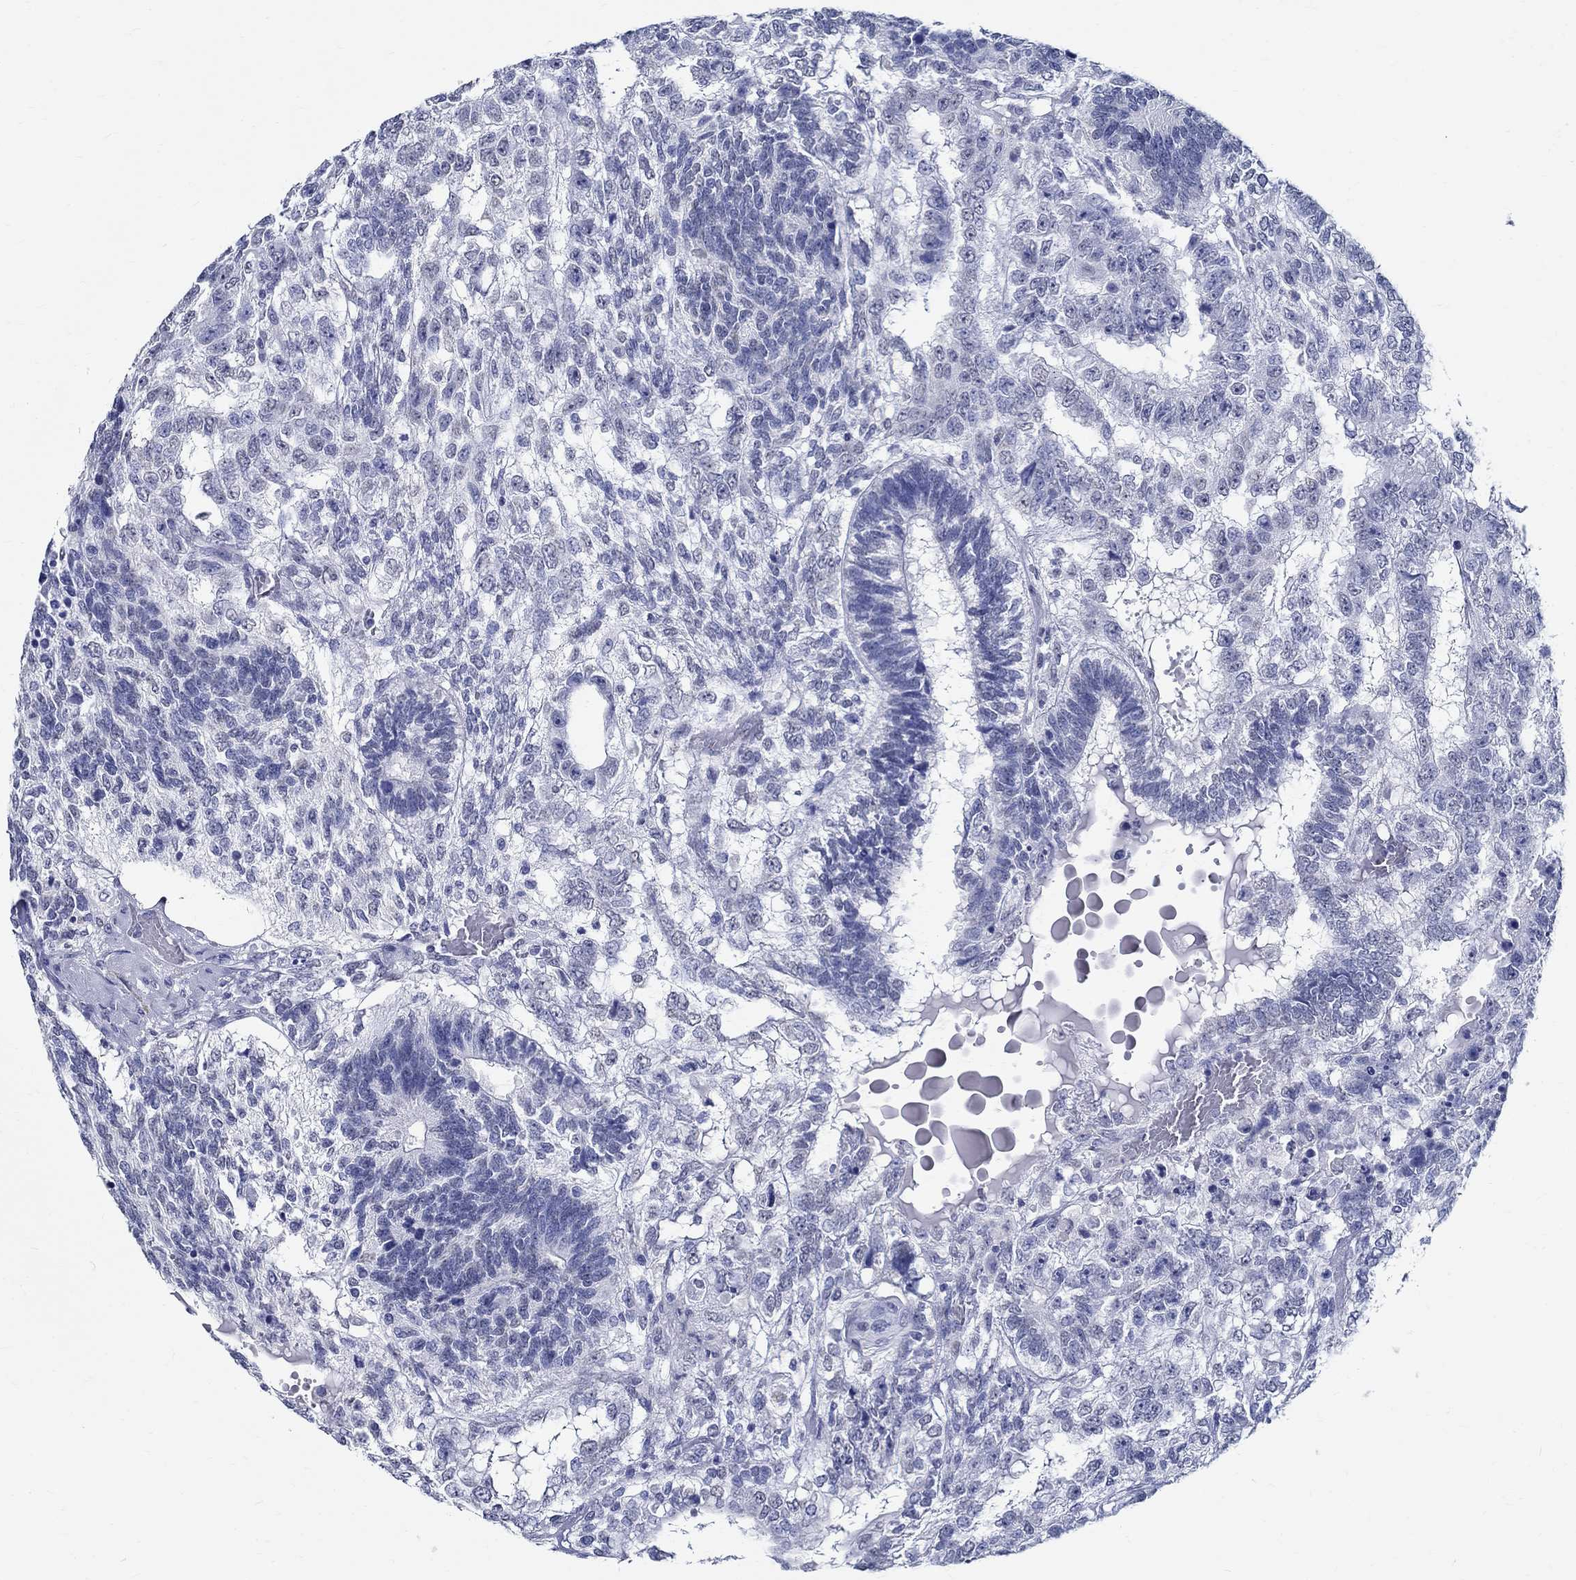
{"staining": {"intensity": "negative", "quantity": "none", "location": "none"}, "tissue": "testis cancer", "cell_type": "Tumor cells", "image_type": "cancer", "snomed": [{"axis": "morphology", "description": "Seminoma, NOS"}, {"axis": "morphology", "description": "Carcinoma, Embryonal, NOS"}, {"axis": "topography", "description": "Testis"}], "caption": "Immunohistochemistry (IHC) photomicrograph of neoplastic tissue: human testis cancer stained with DAB (3,3'-diaminobenzidine) reveals no significant protein positivity in tumor cells. (DAB immunohistochemistry, high magnification).", "gene": "TSPAN16", "patient": {"sex": "male", "age": 41}}